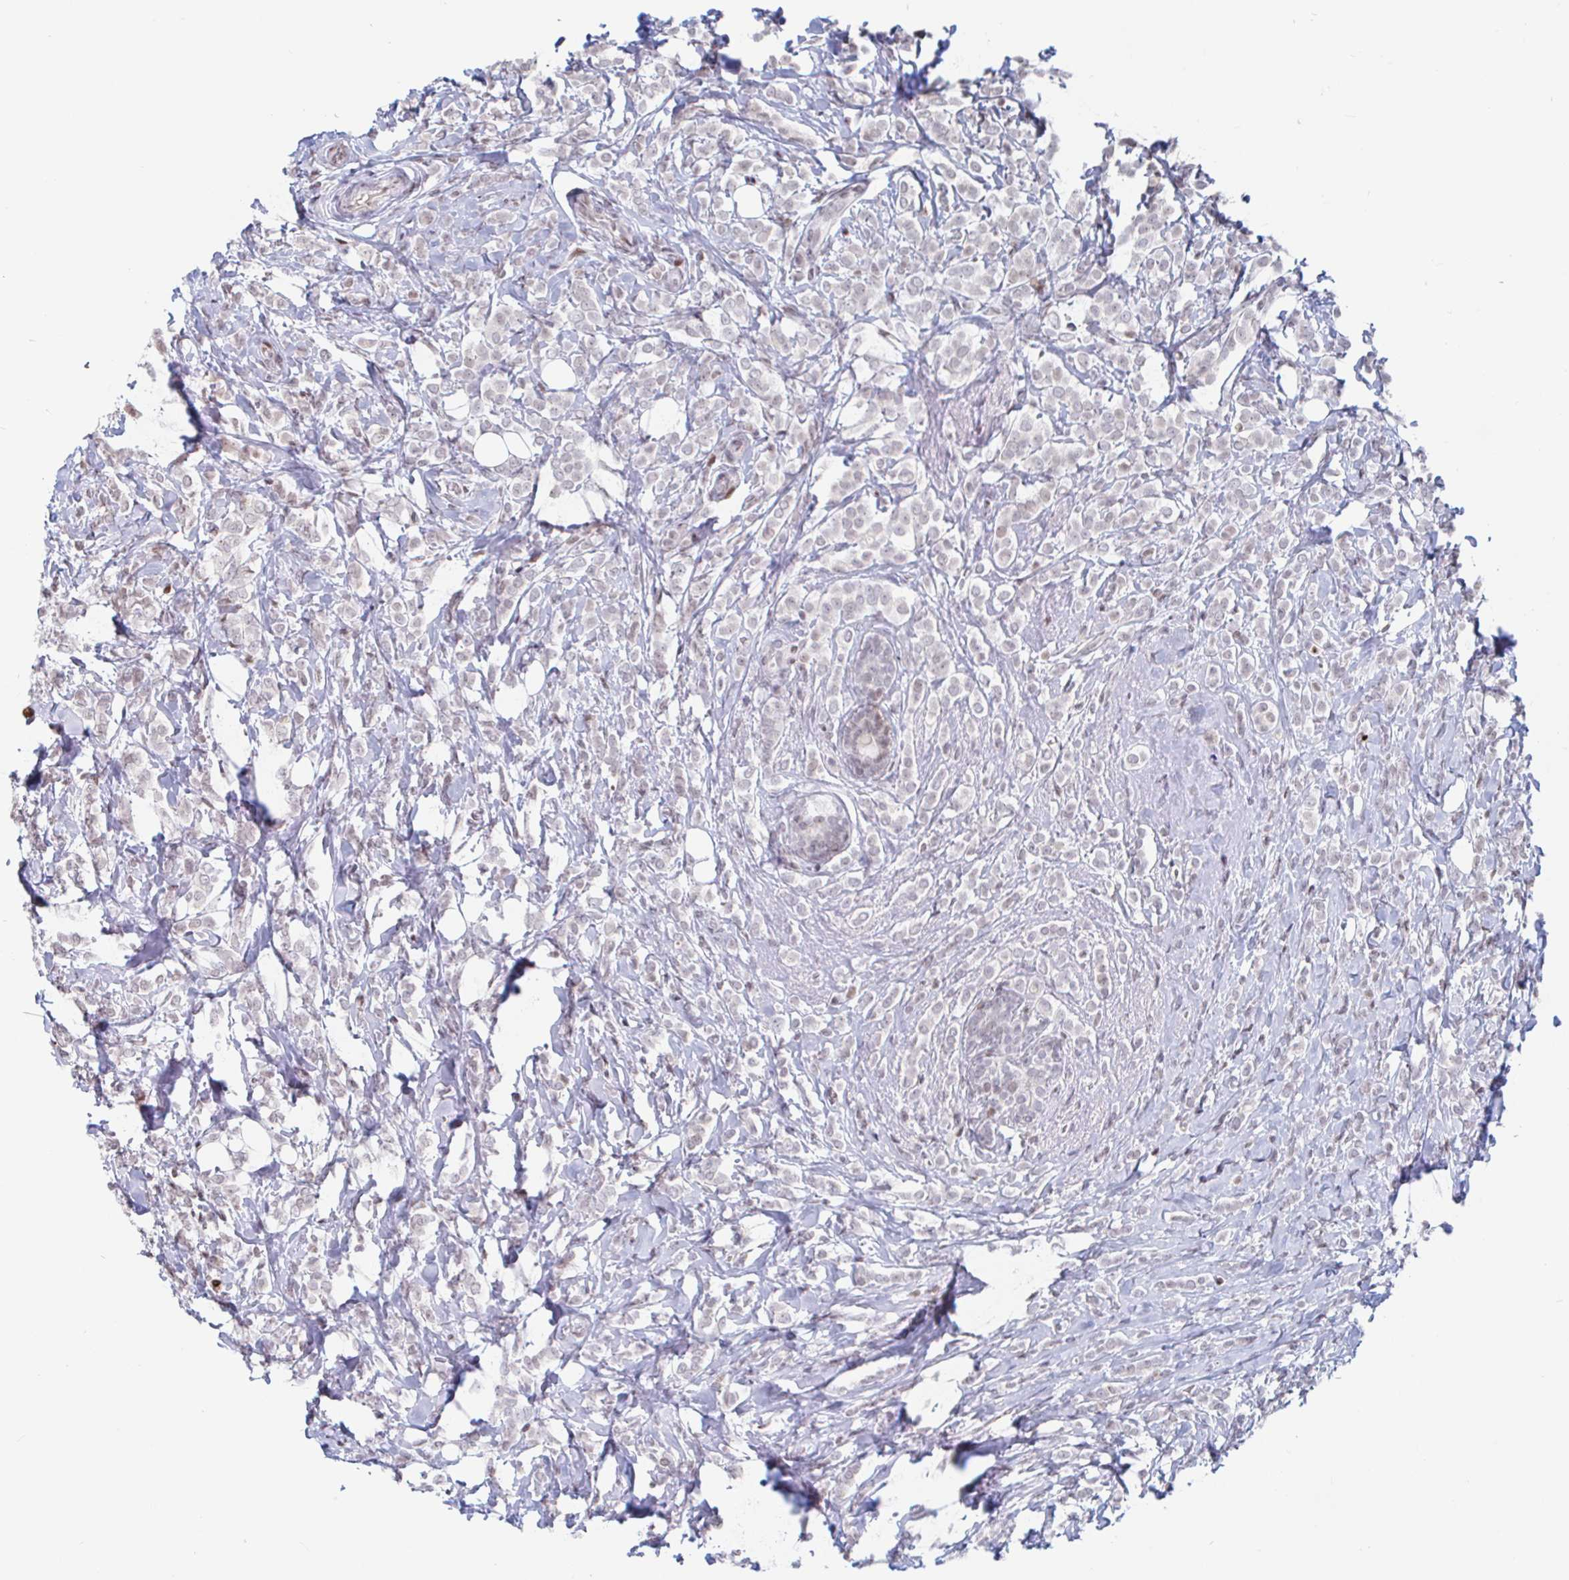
{"staining": {"intensity": "negative", "quantity": "none", "location": "none"}, "tissue": "breast cancer", "cell_type": "Tumor cells", "image_type": "cancer", "snomed": [{"axis": "morphology", "description": "Lobular carcinoma"}, {"axis": "topography", "description": "Breast"}], "caption": "Tumor cells are negative for protein expression in human lobular carcinoma (breast).", "gene": "HOXC10", "patient": {"sex": "female", "age": 49}}